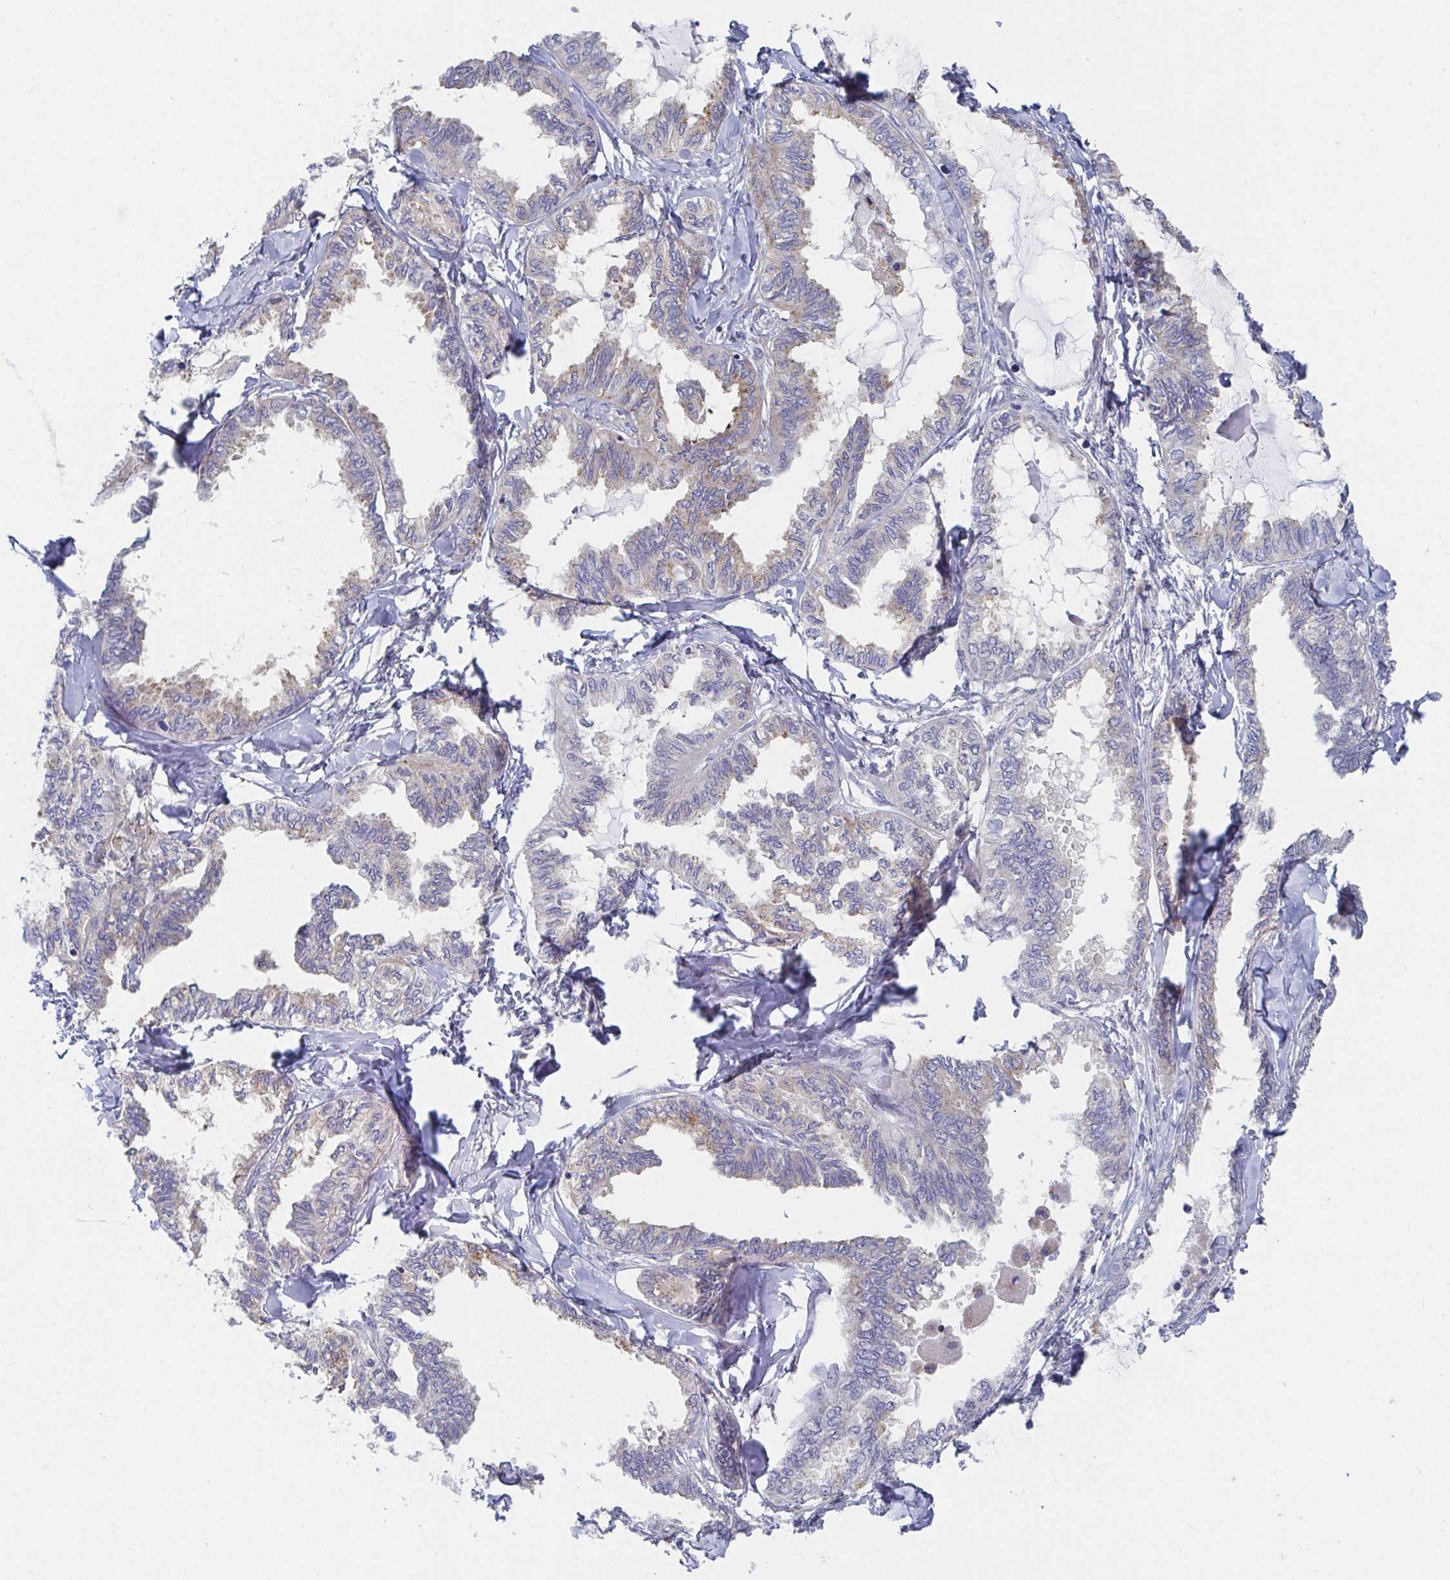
{"staining": {"intensity": "weak", "quantity": "<25%", "location": "cytoplasmic/membranous"}, "tissue": "ovarian cancer", "cell_type": "Tumor cells", "image_type": "cancer", "snomed": [{"axis": "morphology", "description": "Carcinoma, endometroid"}, {"axis": "topography", "description": "Ovary"}], "caption": "This histopathology image is of endometroid carcinoma (ovarian) stained with immunohistochemistry (IHC) to label a protein in brown with the nuclei are counter-stained blue. There is no staining in tumor cells.", "gene": "TAS2R39", "patient": {"sex": "female", "age": 70}}